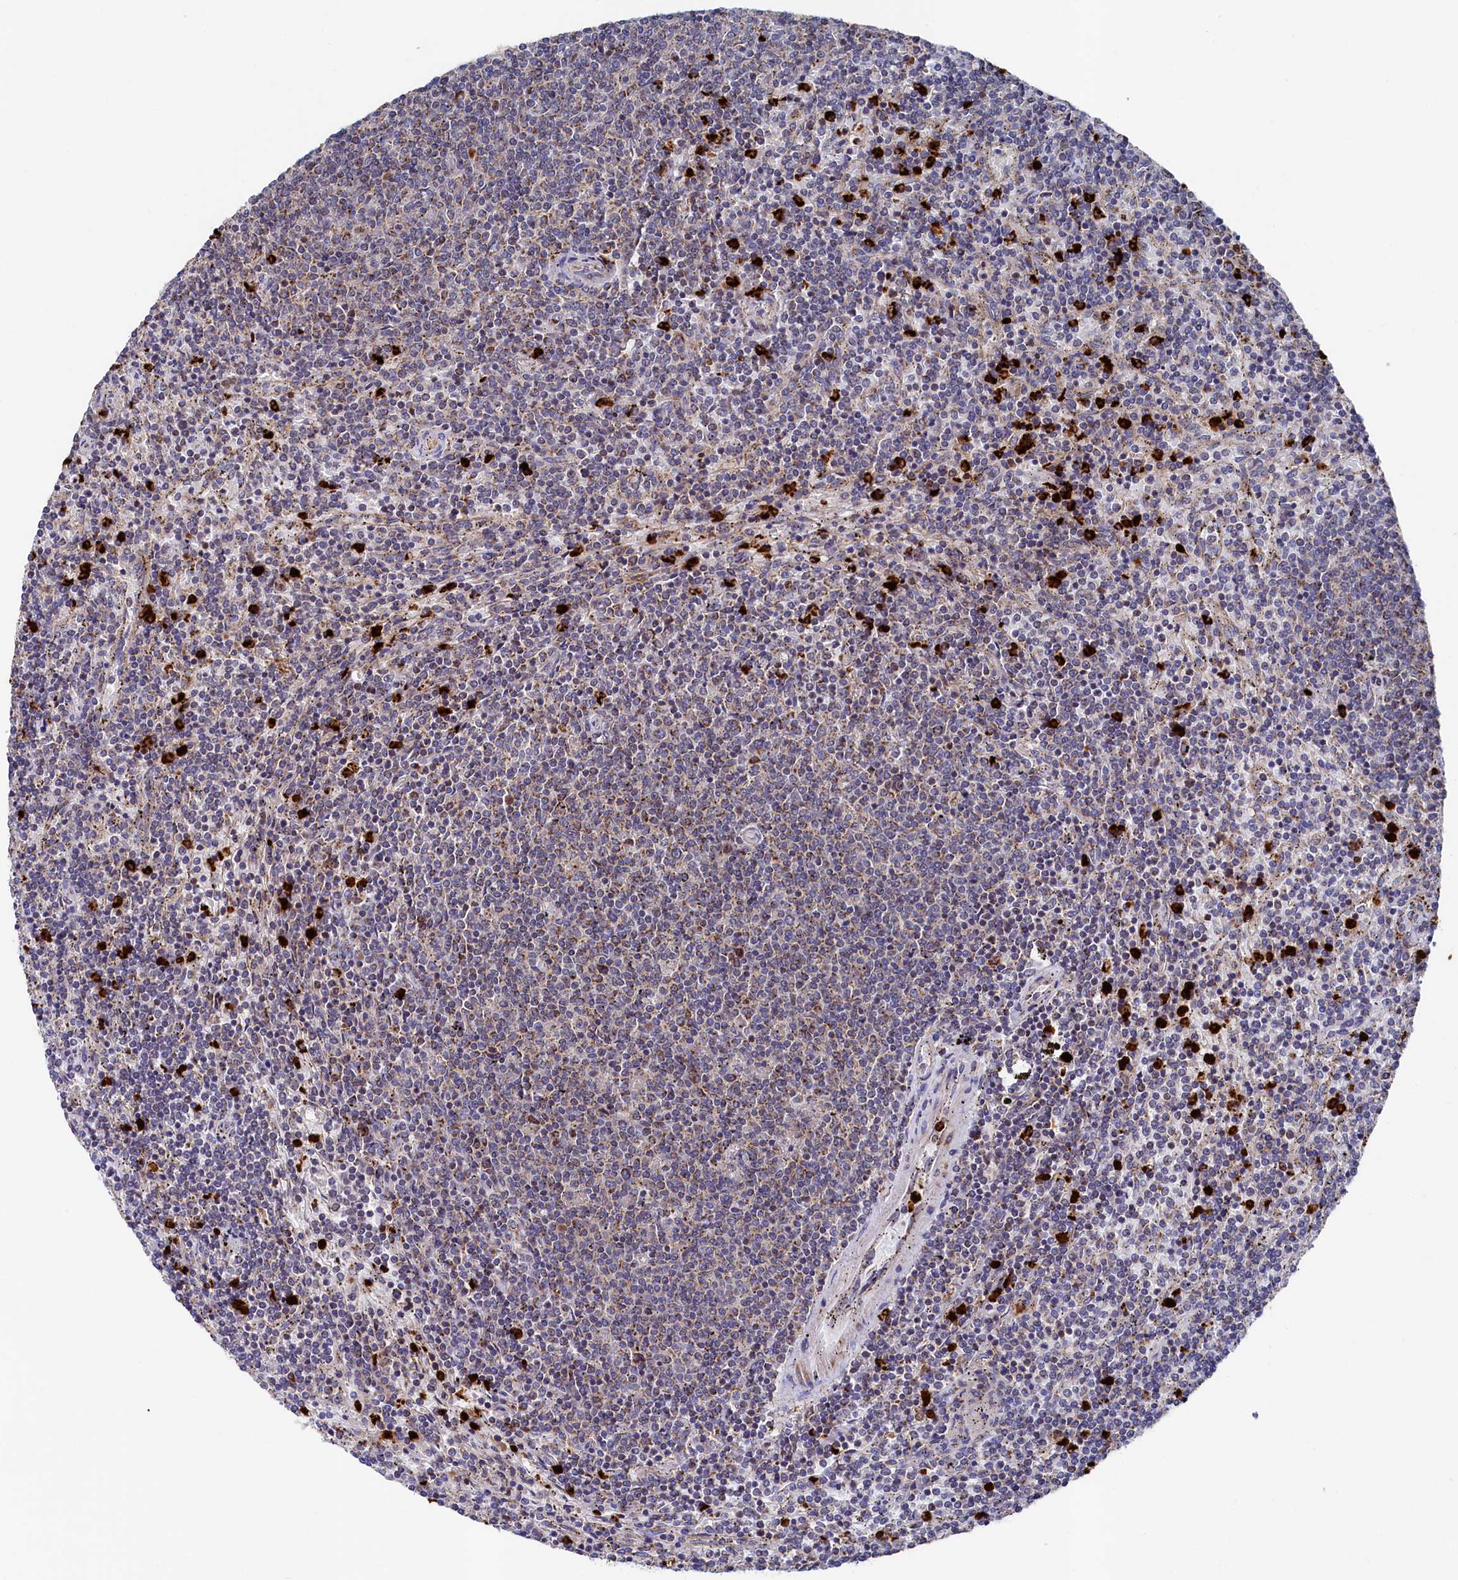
{"staining": {"intensity": "weak", "quantity": "25%-75%", "location": "cytoplasmic/membranous"}, "tissue": "lymphoma", "cell_type": "Tumor cells", "image_type": "cancer", "snomed": [{"axis": "morphology", "description": "Malignant lymphoma, non-Hodgkin's type, Low grade"}, {"axis": "topography", "description": "Spleen"}], "caption": "Tumor cells exhibit low levels of weak cytoplasmic/membranous positivity in approximately 25%-75% of cells in low-grade malignant lymphoma, non-Hodgkin's type.", "gene": "CHCHD1", "patient": {"sex": "female", "age": 50}}